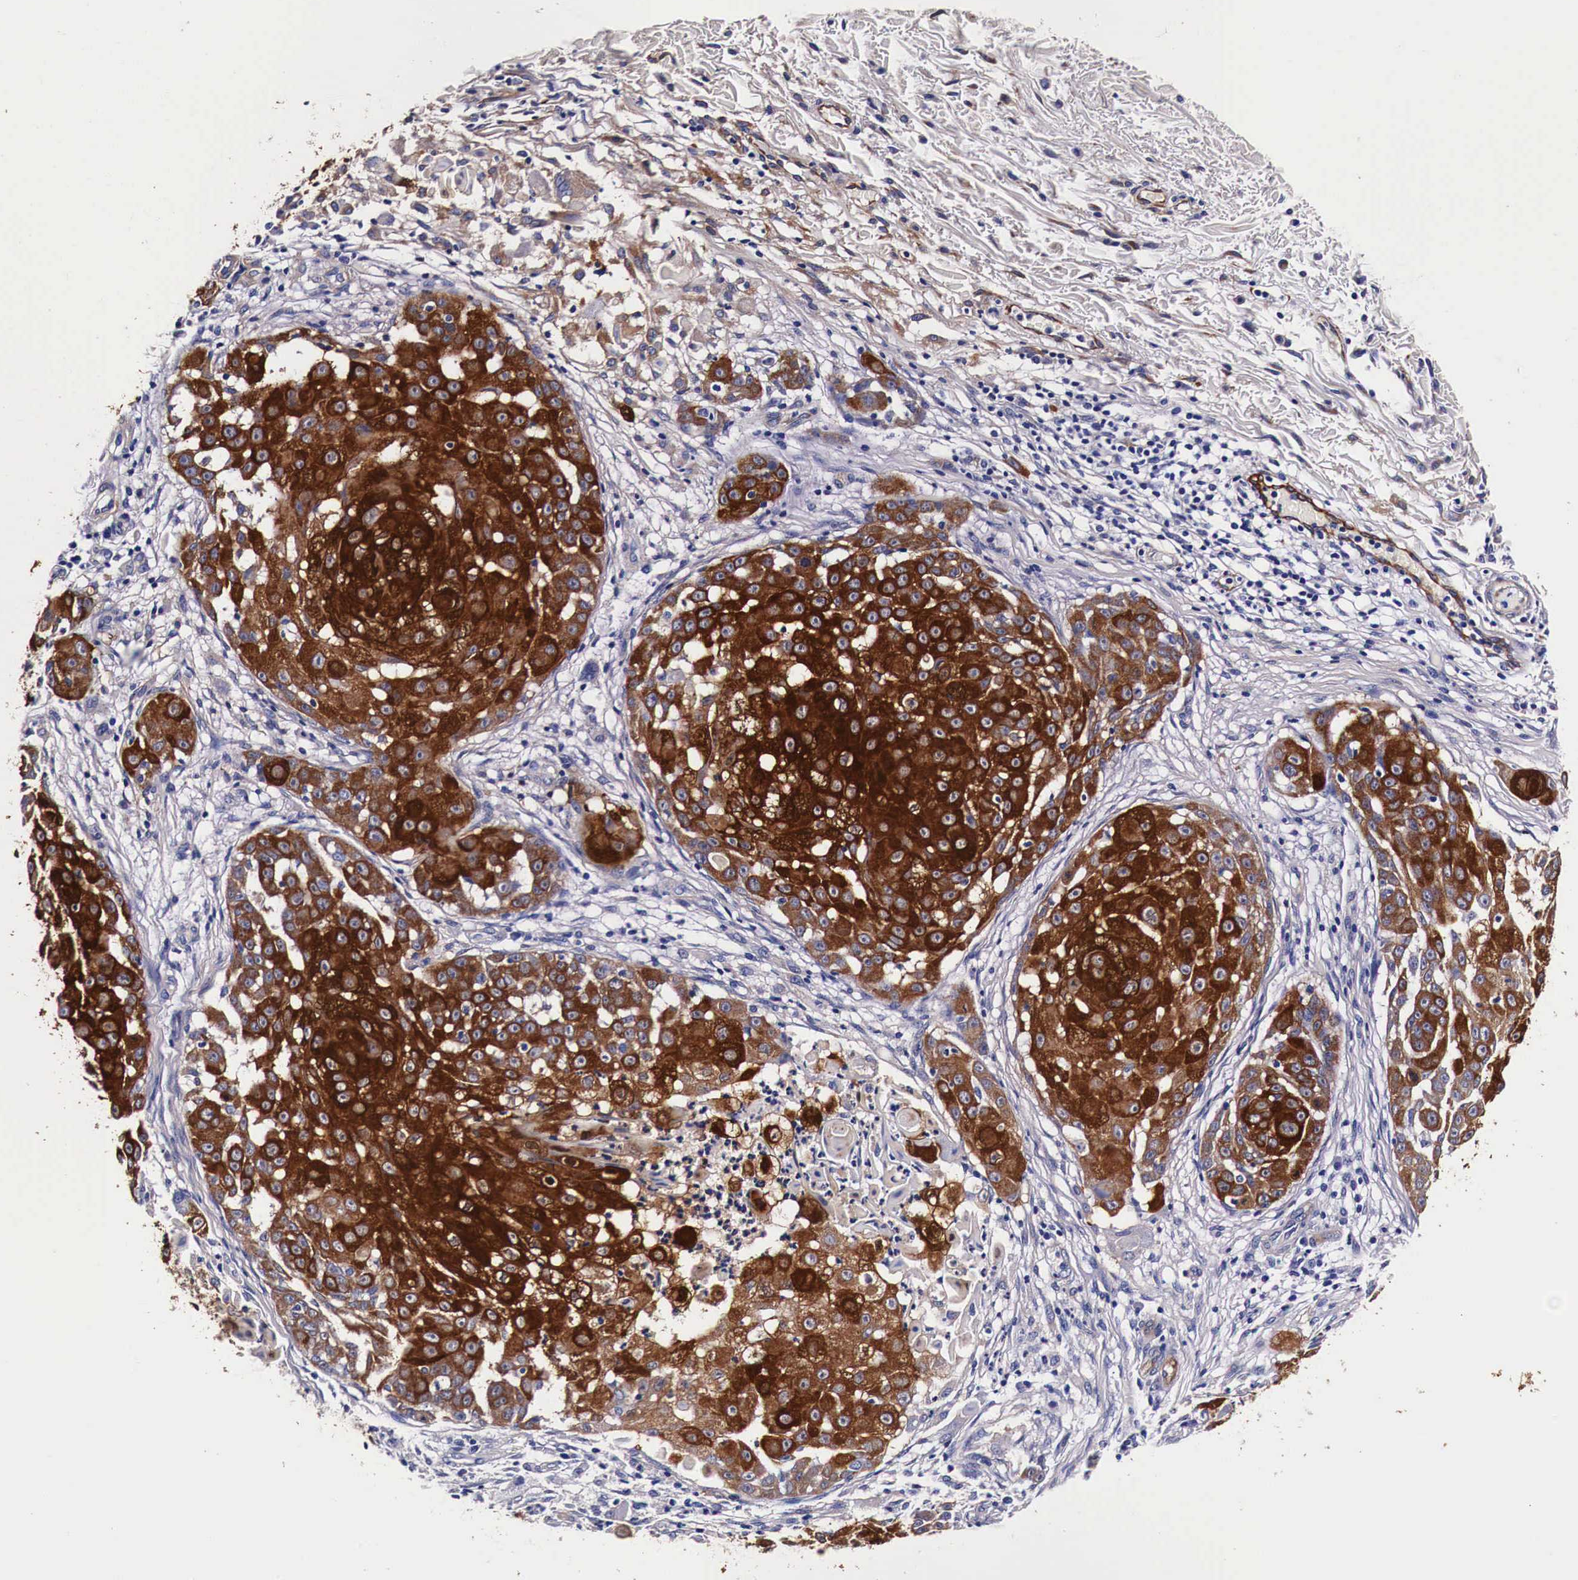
{"staining": {"intensity": "strong", "quantity": ">75%", "location": "cytoplasmic/membranous"}, "tissue": "skin cancer", "cell_type": "Tumor cells", "image_type": "cancer", "snomed": [{"axis": "morphology", "description": "Squamous cell carcinoma, NOS"}, {"axis": "topography", "description": "Skin"}], "caption": "The immunohistochemical stain highlights strong cytoplasmic/membranous staining in tumor cells of squamous cell carcinoma (skin) tissue. (Stains: DAB (3,3'-diaminobenzidine) in brown, nuclei in blue, Microscopy: brightfield microscopy at high magnification).", "gene": "HSPB1", "patient": {"sex": "female", "age": 57}}